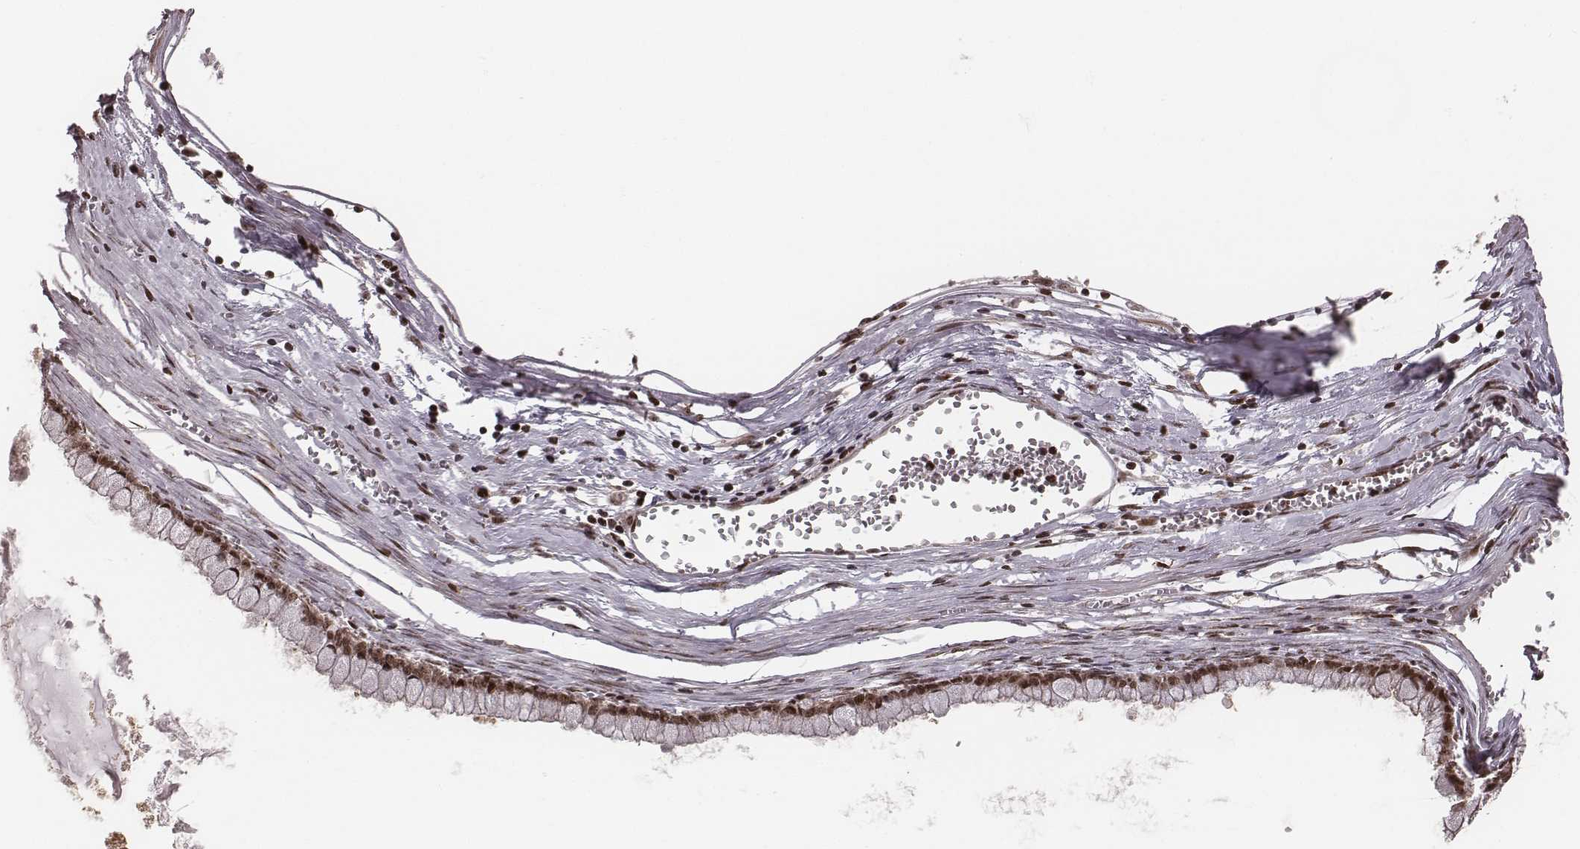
{"staining": {"intensity": "moderate", "quantity": "25%-75%", "location": "nuclear"}, "tissue": "ovarian cancer", "cell_type": "Tumor cells", "image_type": "cancer", "snomed": [{"axis": "morphology", "description": "Cystadenocarcinoma, mucinous, NOS"}, {"axis": "topography", "description": "Ovary"}], "caption": "Ovarian mucinous cystadenocarcinoma stained with a brown dye displays moderate nuclear positive positivity in about 25%-75% of tumor cells.", "gene": "VRK3", "patient": {"sex": "female", "age": 67}}